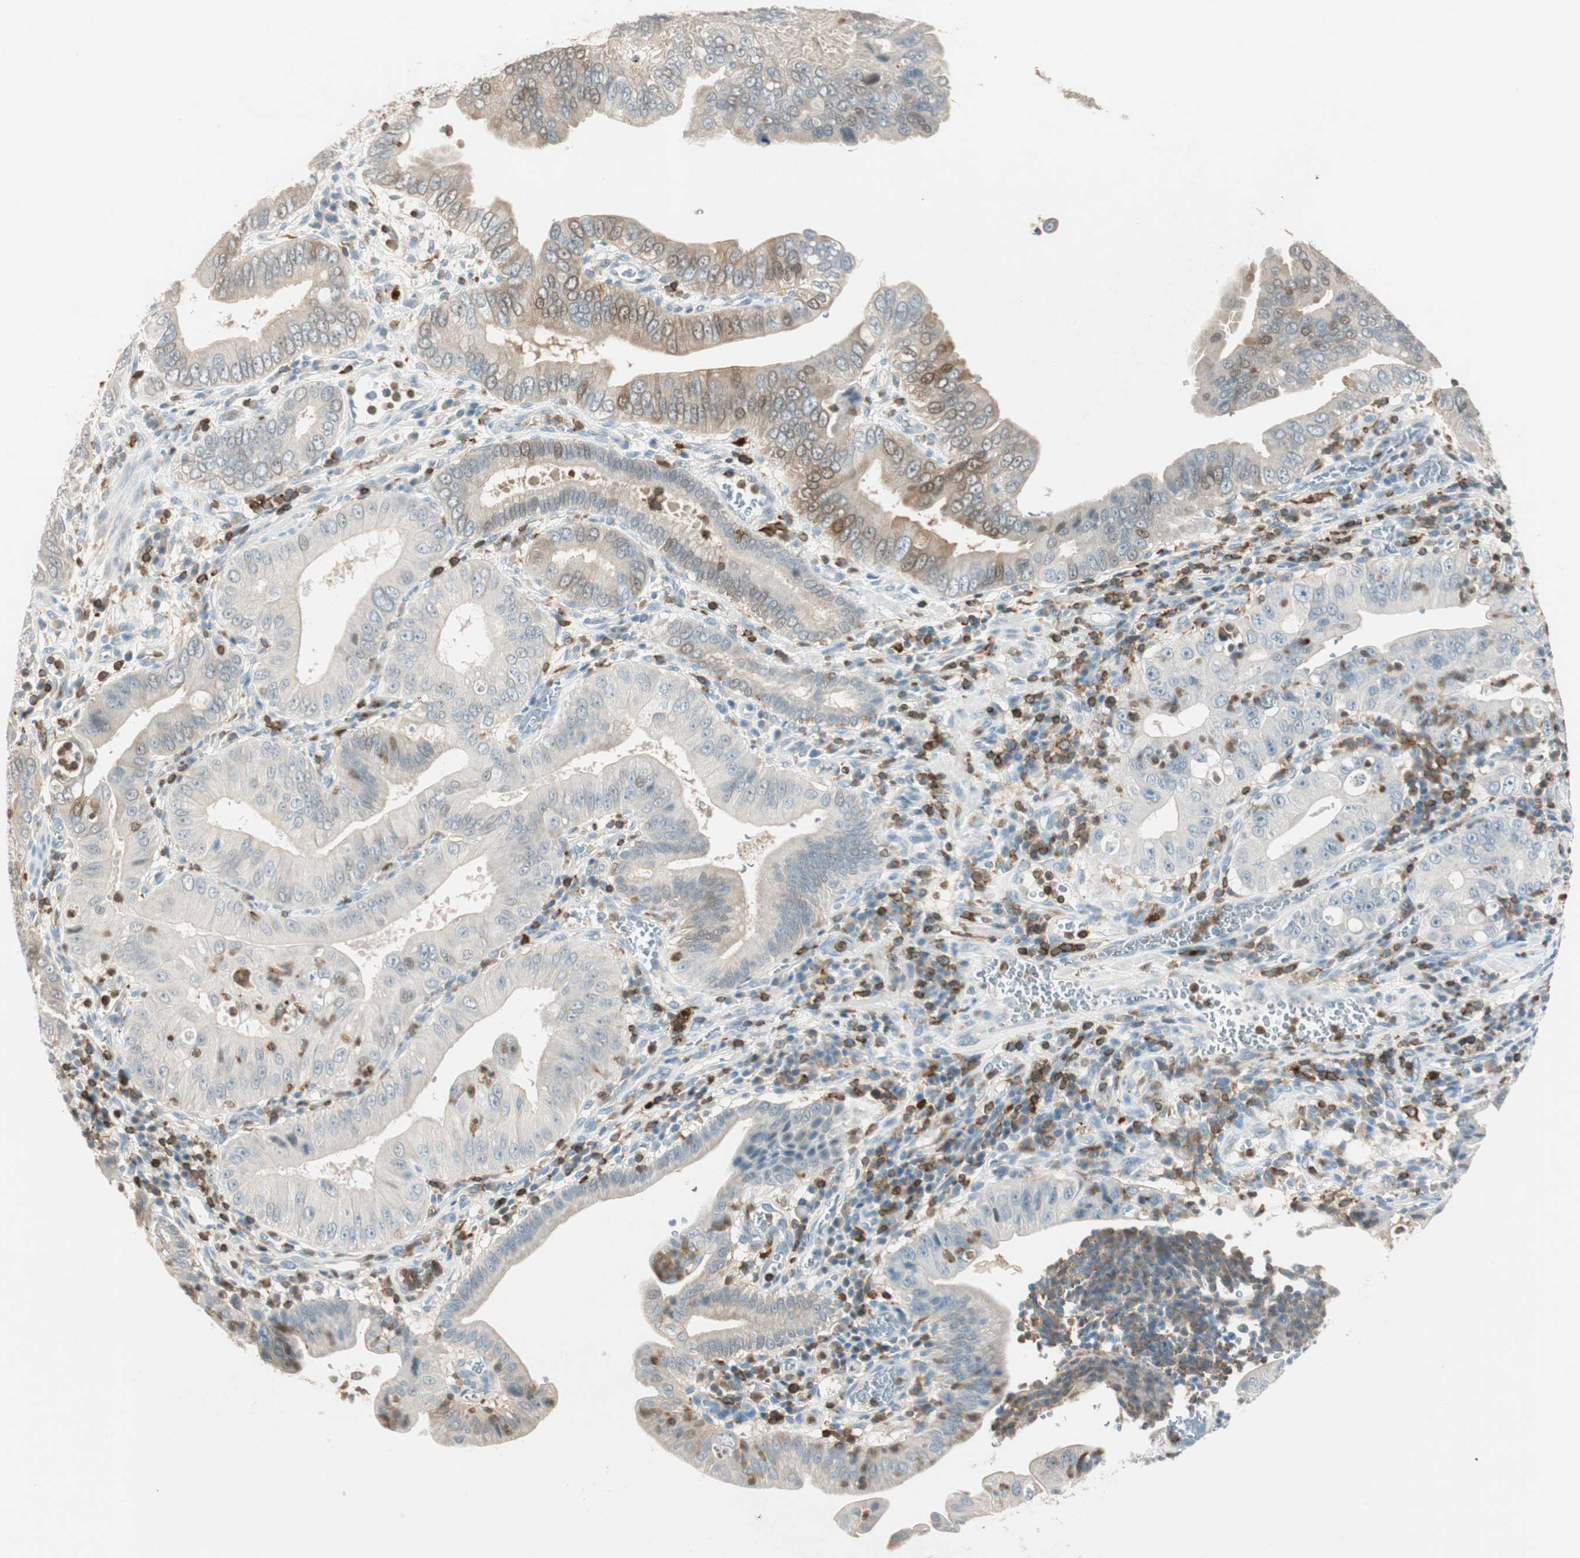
{"staining": {"intensity": "moderate", "quantity": "25%-75%", "location": "cytoplasmic/membranous"}, "tissue": "pancreatic cancer", "cell_type": "Tumor cells", "image_type": "cancer", "snomed": [{"axis": "morphology", "description": "Normal tissue, NOS"}, {"axis": "topography", "description": "Lymph node"}], "caption": "The micrograph exhibits staining of pancreatic cancer, revealing moderate cytoplasmic/membranous protein expression (brown color) within tumor cells.", "gene": "HPGD", "patient": {"sex": "male", "age": 50}}